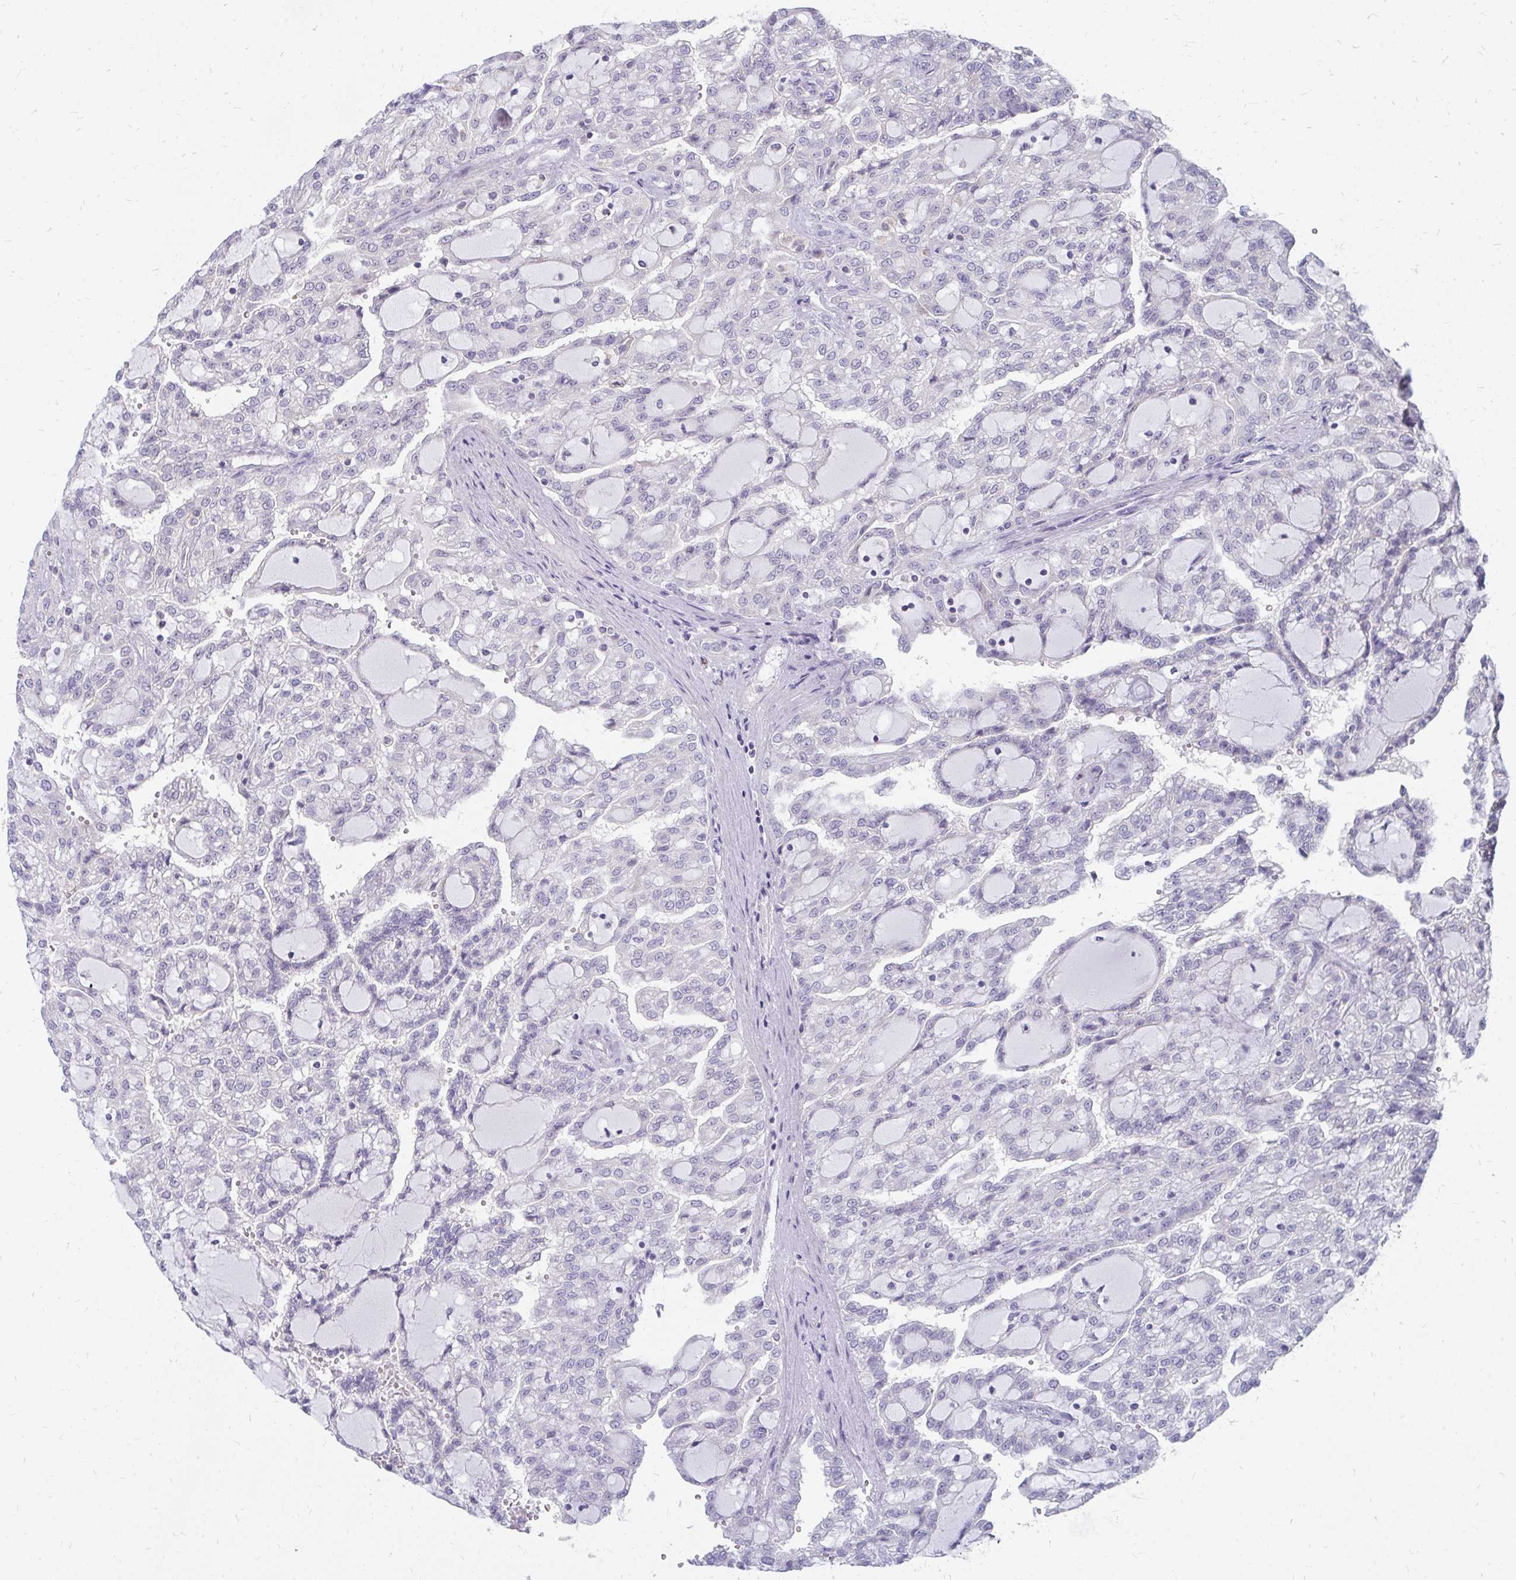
{"staining": {"intensity": "negative", "quantity": "none", "location": "none"}, "tissue": "renal cancer", "cell_type": "Tumor cells", "image_type": "cancer", "snomed": [{"axis": "morphology", "description": "Adenocarcinoma, NOS"}, {"axis": "topography", "description": "Kidney"}], "caption": "An image of renal adenocarcinoma stained for a protein demonstrates no brown staining in tumor cells. Brightfield microscopy of IHC stained with DAB (3,3'-diaminobenzidine) (brown) and hematoxylin (blue), captured at high magnification.", "gene": "FAM9A", "patient": {"sex": "male", "age": 63}}